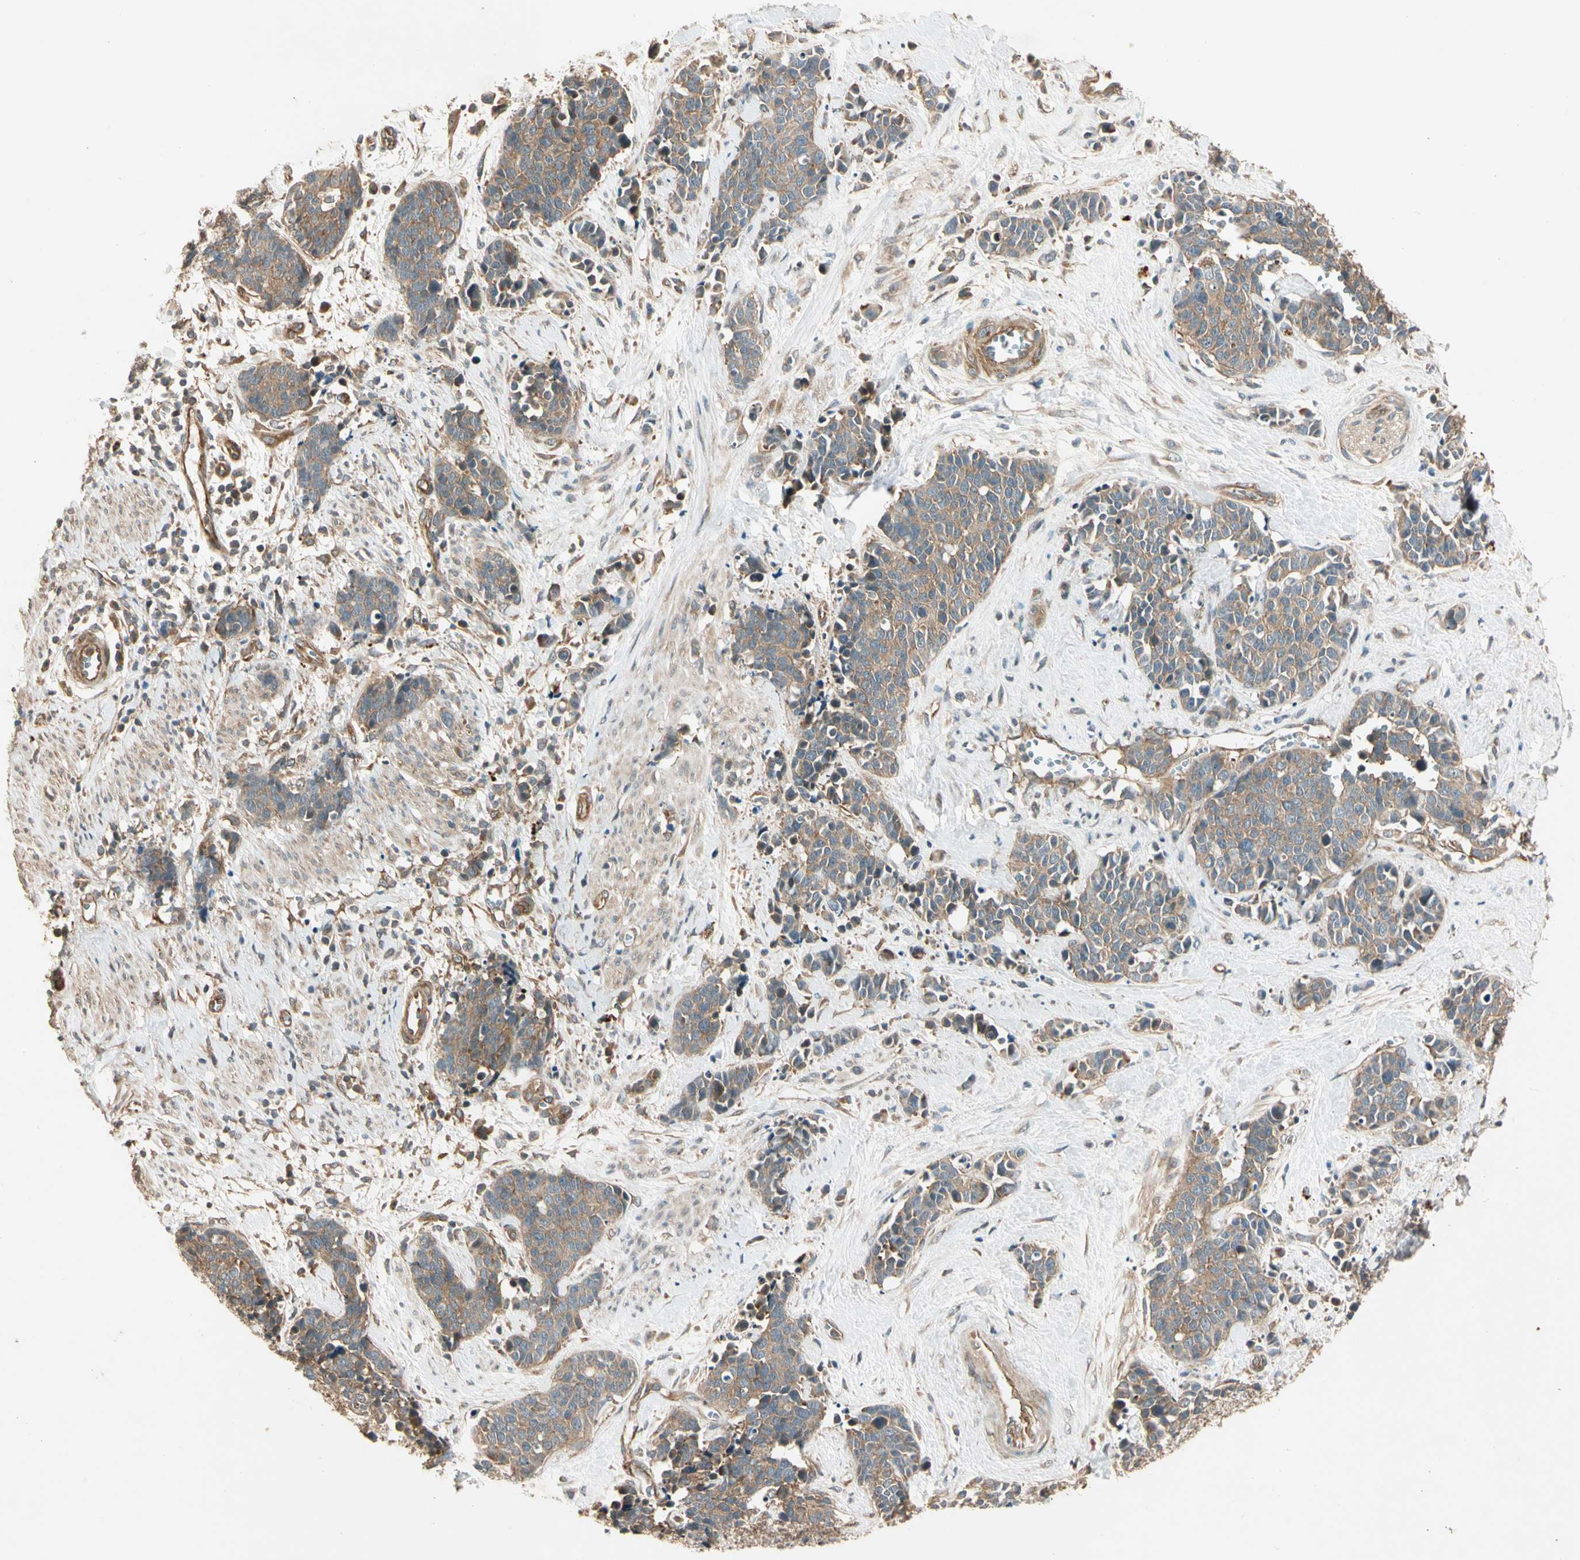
{"staining": {"intensity": "weak", "quantity": ">75%", "location": "cytoplasmic/membranous"}, "tissue": "cervical cancer", "cell_type": "Tumor cells", "image_type": "cancer", "snomed": [{"axis": "morphology", "description": "Squamous cell carcinoma, NOS"}, {"axis": "topography", "description": "Cervix"}], "caption": "A photomicrograph of cervical cancer (squamous cell carcinoma) stained for a protein reveals weak cytoplasmic/membranous brown staining in tumor cells.", "gene": "ROCK2", "patient": {"sex": "female", "age": 35}}